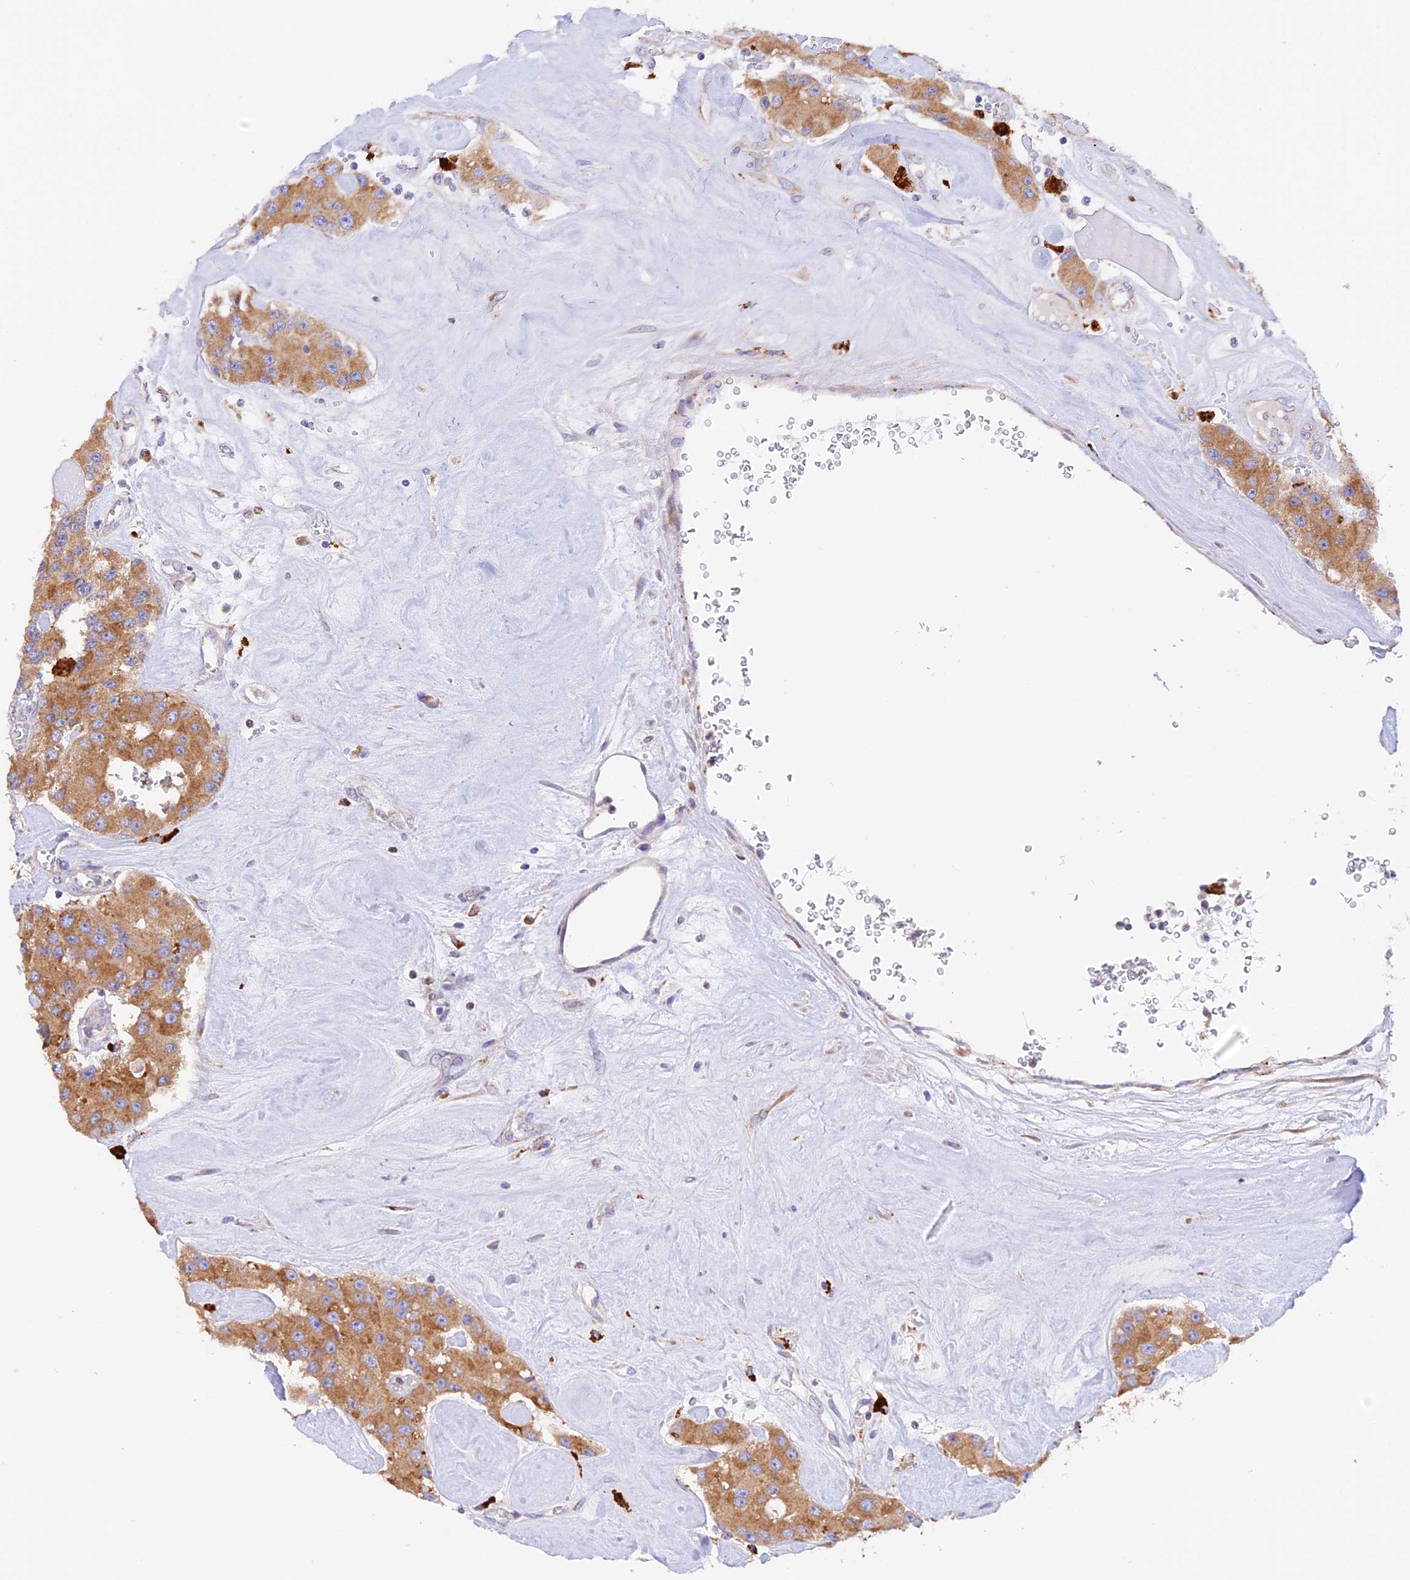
{"staining": {"intensity": "moderate", "quantity": ">75%", "location": "cytoplasmic/membranous"}, "tissue": "carcinoid", "cell_type": "Tumor cells", "image_type": "cancer", "snomed": [{"axis": "morphology", "description": "Carcinoid, malignant, NOS"}, {"axis": "topography", "description": "Pancreas"}], "caption": "Approximately >75% of tumor cells in malignant carcinoid display moderate cytoplasmic/membranous protein staining as visualized by brown immunohistochemical staining.", "gene": "VKORC1", "patient": {"sex": "male", "age": 41}}